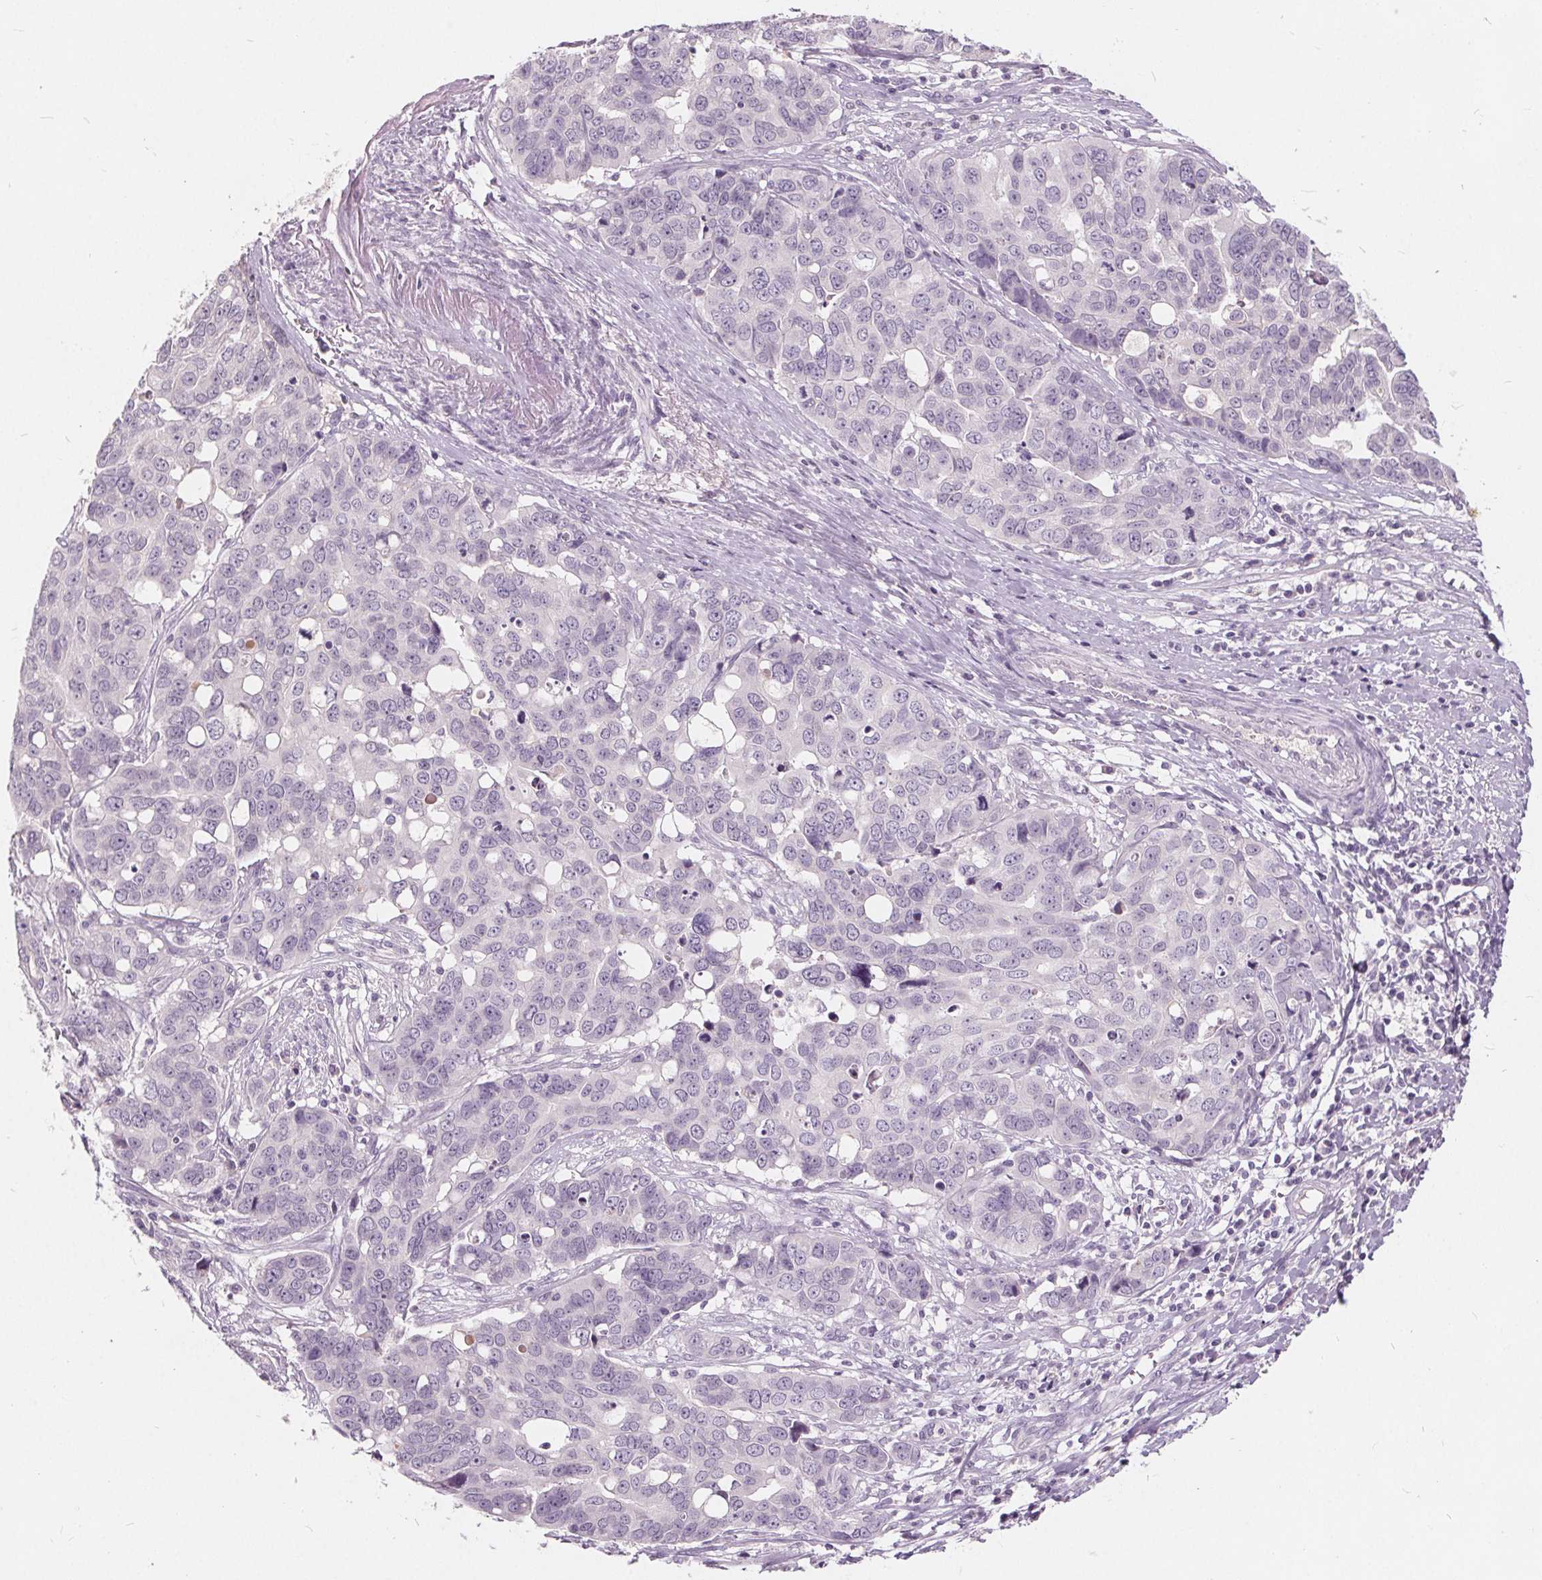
{"staining": {"intensity": "negative", "quantity": "none", "location": "none"}, "tissue": "ovarian cancer", "cell_type": "Tumor cells", "image_type": "cancer", "snomed": [{"axis": "morphology", "description": "Carcinoma, endometroid"}, {"axis": "topography", "description": "Ovary"}], "caption": "Endometroid carcinoma (ovarian) was stained to show a protein in brown. There is no significant positivity in tumor cells.", "gene": "PLA2G2E", "patient": {"sex": "female", "age": 78}}